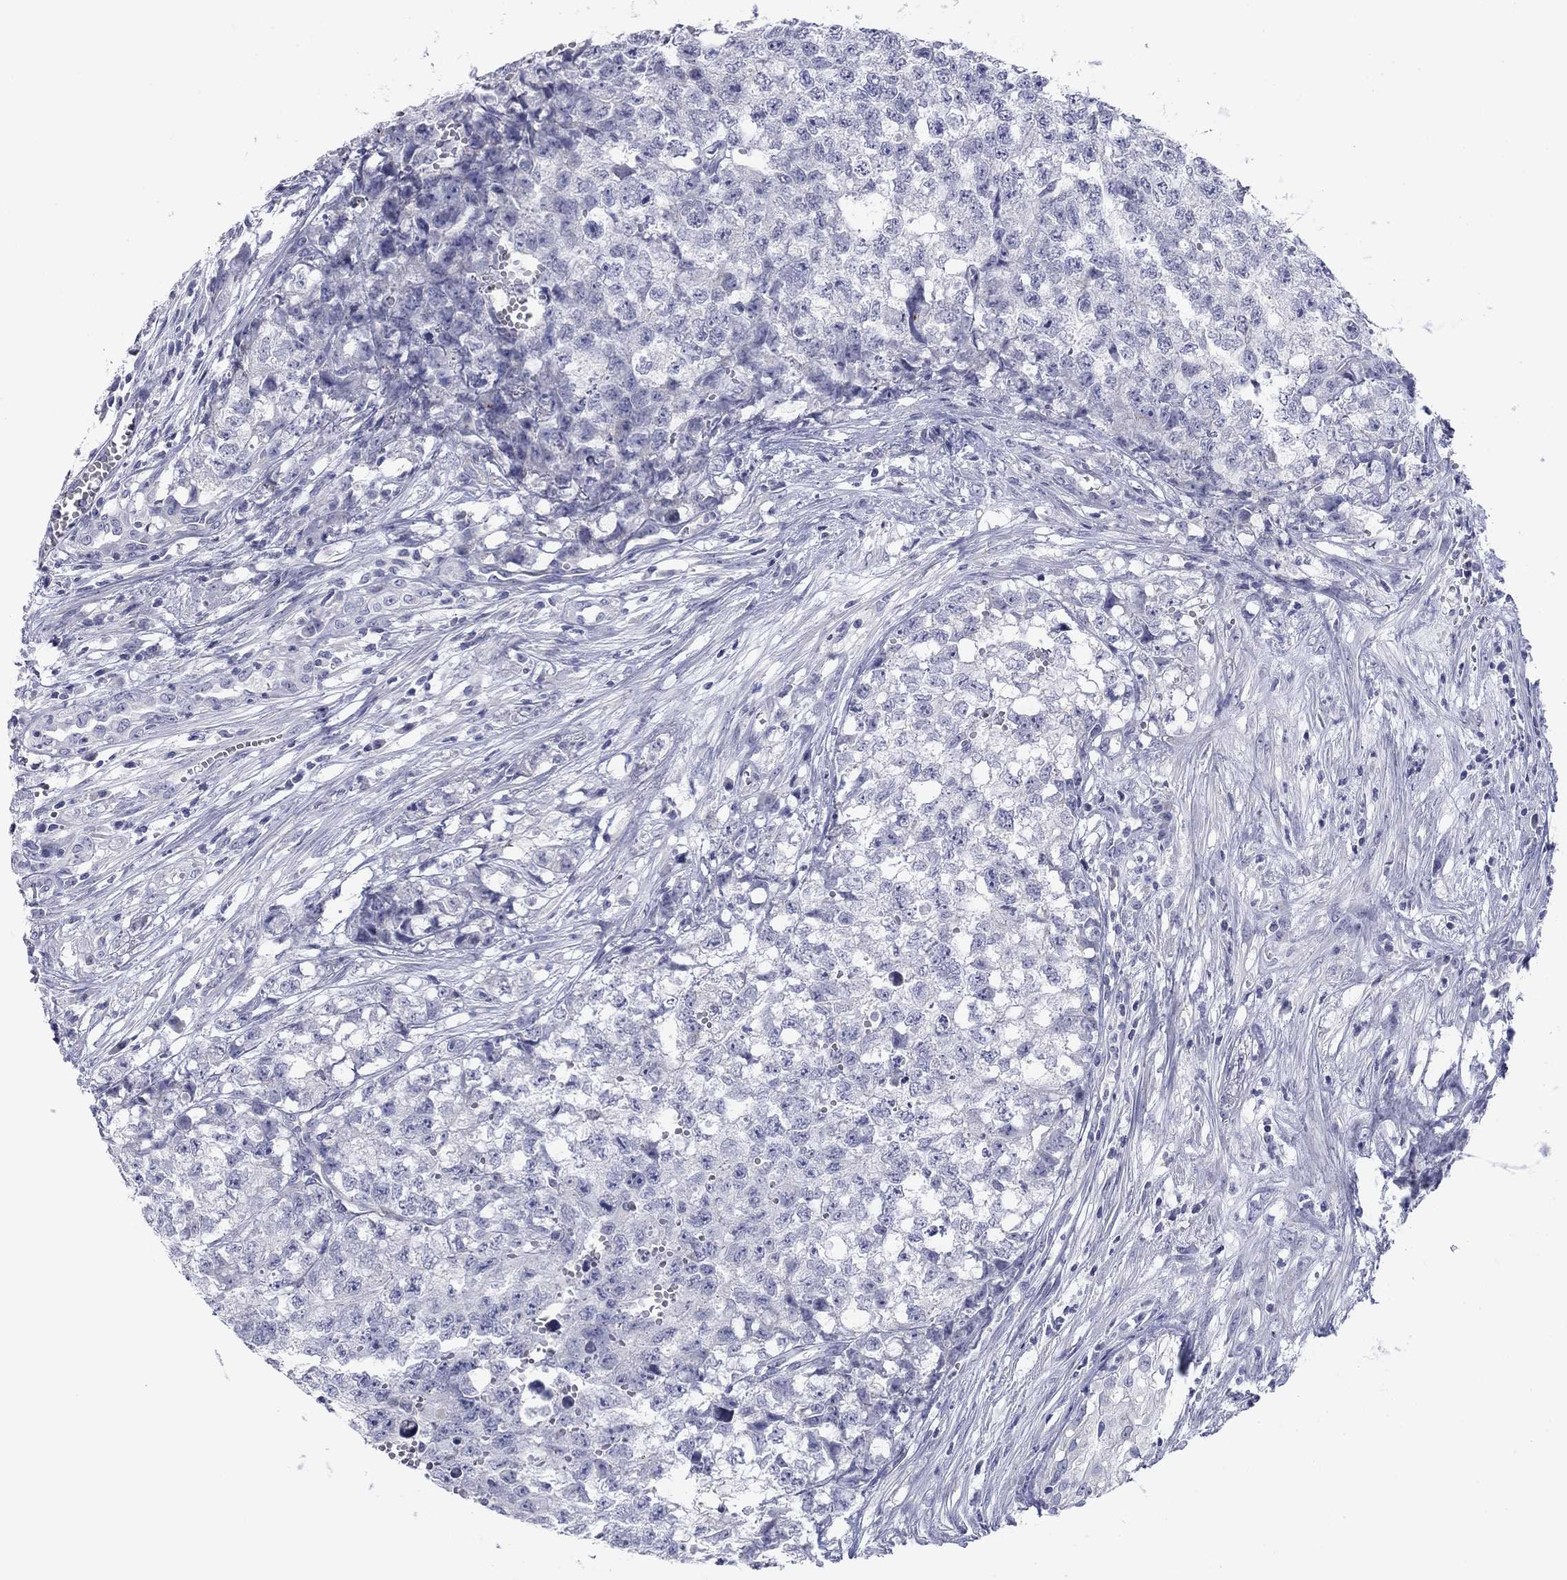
{"staining": {"intensity": "negative", "quantity": "none", "location": "none"}, "tissue": "testis cancer", "cell_type": "Tumor cells", "image_type": "cancer", "snomed": [{"axis": "morphology", "description": "Seminoma, NOS"}, {"axis": "morphology", "description": "Carcinoma, Embryonal, NOS"}, {"axis": "topography", "description": "Testis"}], "caption": "Human testis seminoma stained for a protein using immunohistochemistry demonstrates no expression in tumor cells.", "gene": "PRPH", "patient": {"sex": "male", "age": 22}}